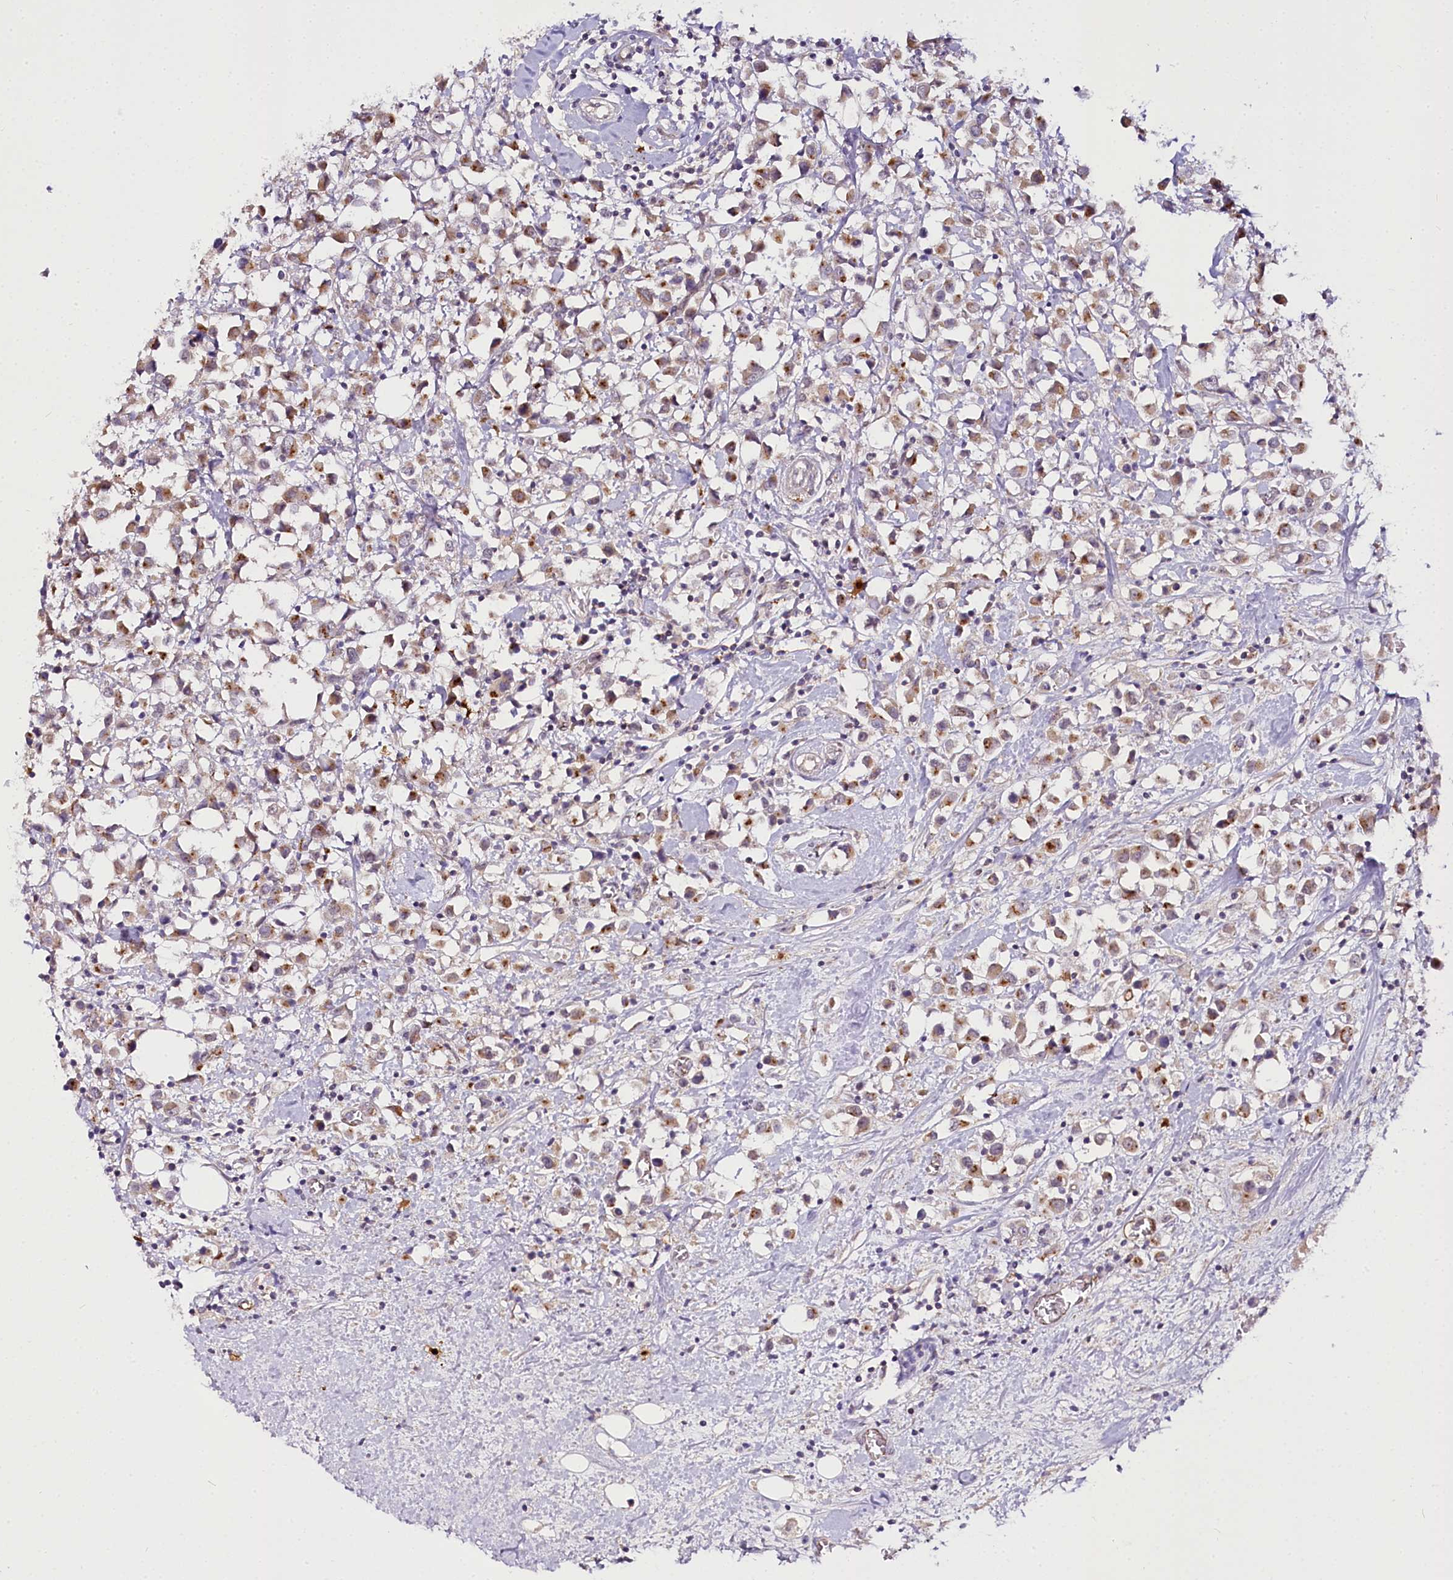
{"staining": {"intensity": "moderate", "quantity": ">75%", "location": "cytoplasmic/membranous"}, "tissue": "breast cancer", "cell_type": "Tumor cells", "image_type": "cancer", "snomed": [{"axis": "morphology", "description": "Duct carcinoma"}, {"axis": "topography", "description": "Breast"}], "caption": "DAB immunohistochemical staining of human breast cancer demonstrates moderate cytoplasmic/membranous protein staining in about >75% of tumor cells. (IHC, brightfield microscopy, high magnification).", "gene": "VWA5A", "patient": {"sex": "female", "age": 61}}